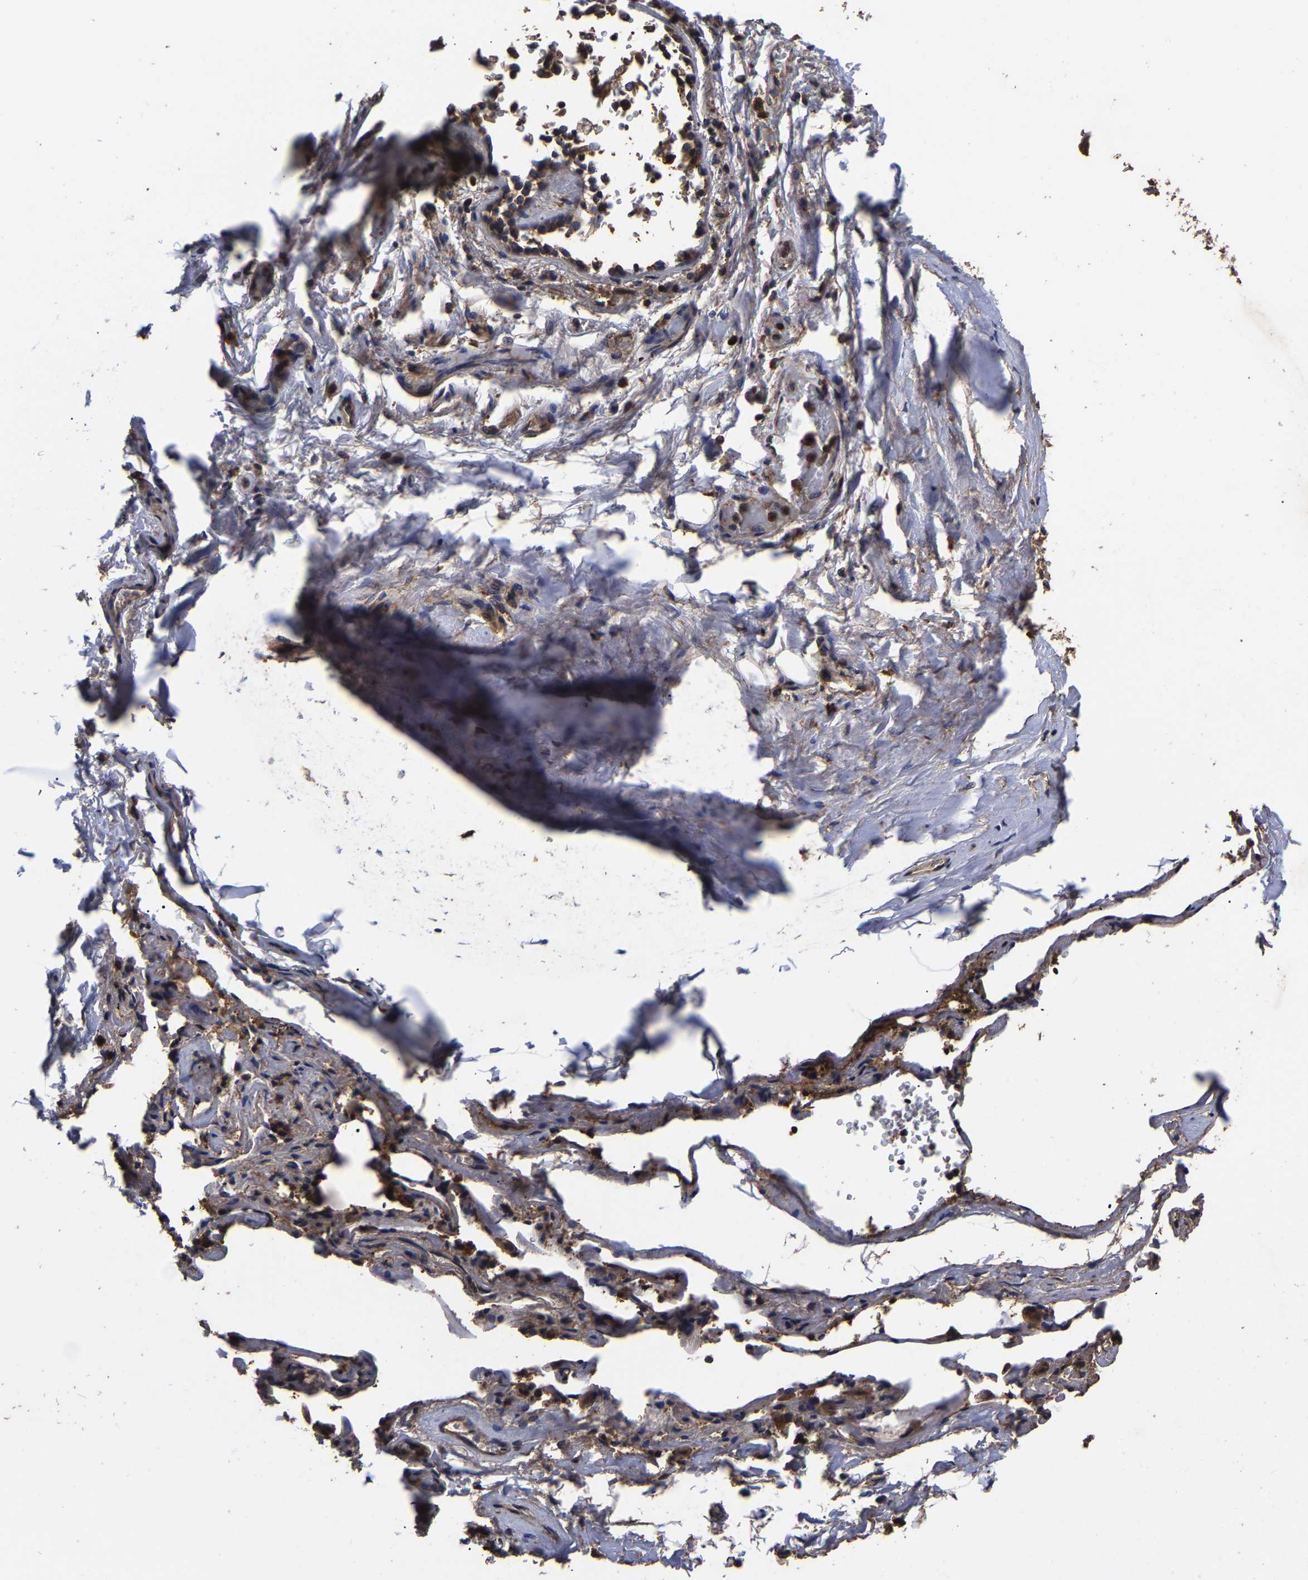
{"staining": {"intensity": "weak", "quantity": "25%-75%", "location": "cytoplasmic/membranous"}, "tissue": "adipose tissue", "cell_type": "Adipocytes", "image_type": "normal", "snomed": [{"axis": "morphology", "description": "Normal tissue, NOS"}, {"axis": "topography", "description": "Cartilage tissue"}, {"axis": "topography", "description": "Lung"}], "caption": "Approximately 25%-75% of adipocytes in normal human adipose tissue exhibit weak cytoplasmic/membranous protein expression as visualized by brown immunohistochemical staining.", "gene": "ITCH", "patient": {"sex": "female", "age": 77}}